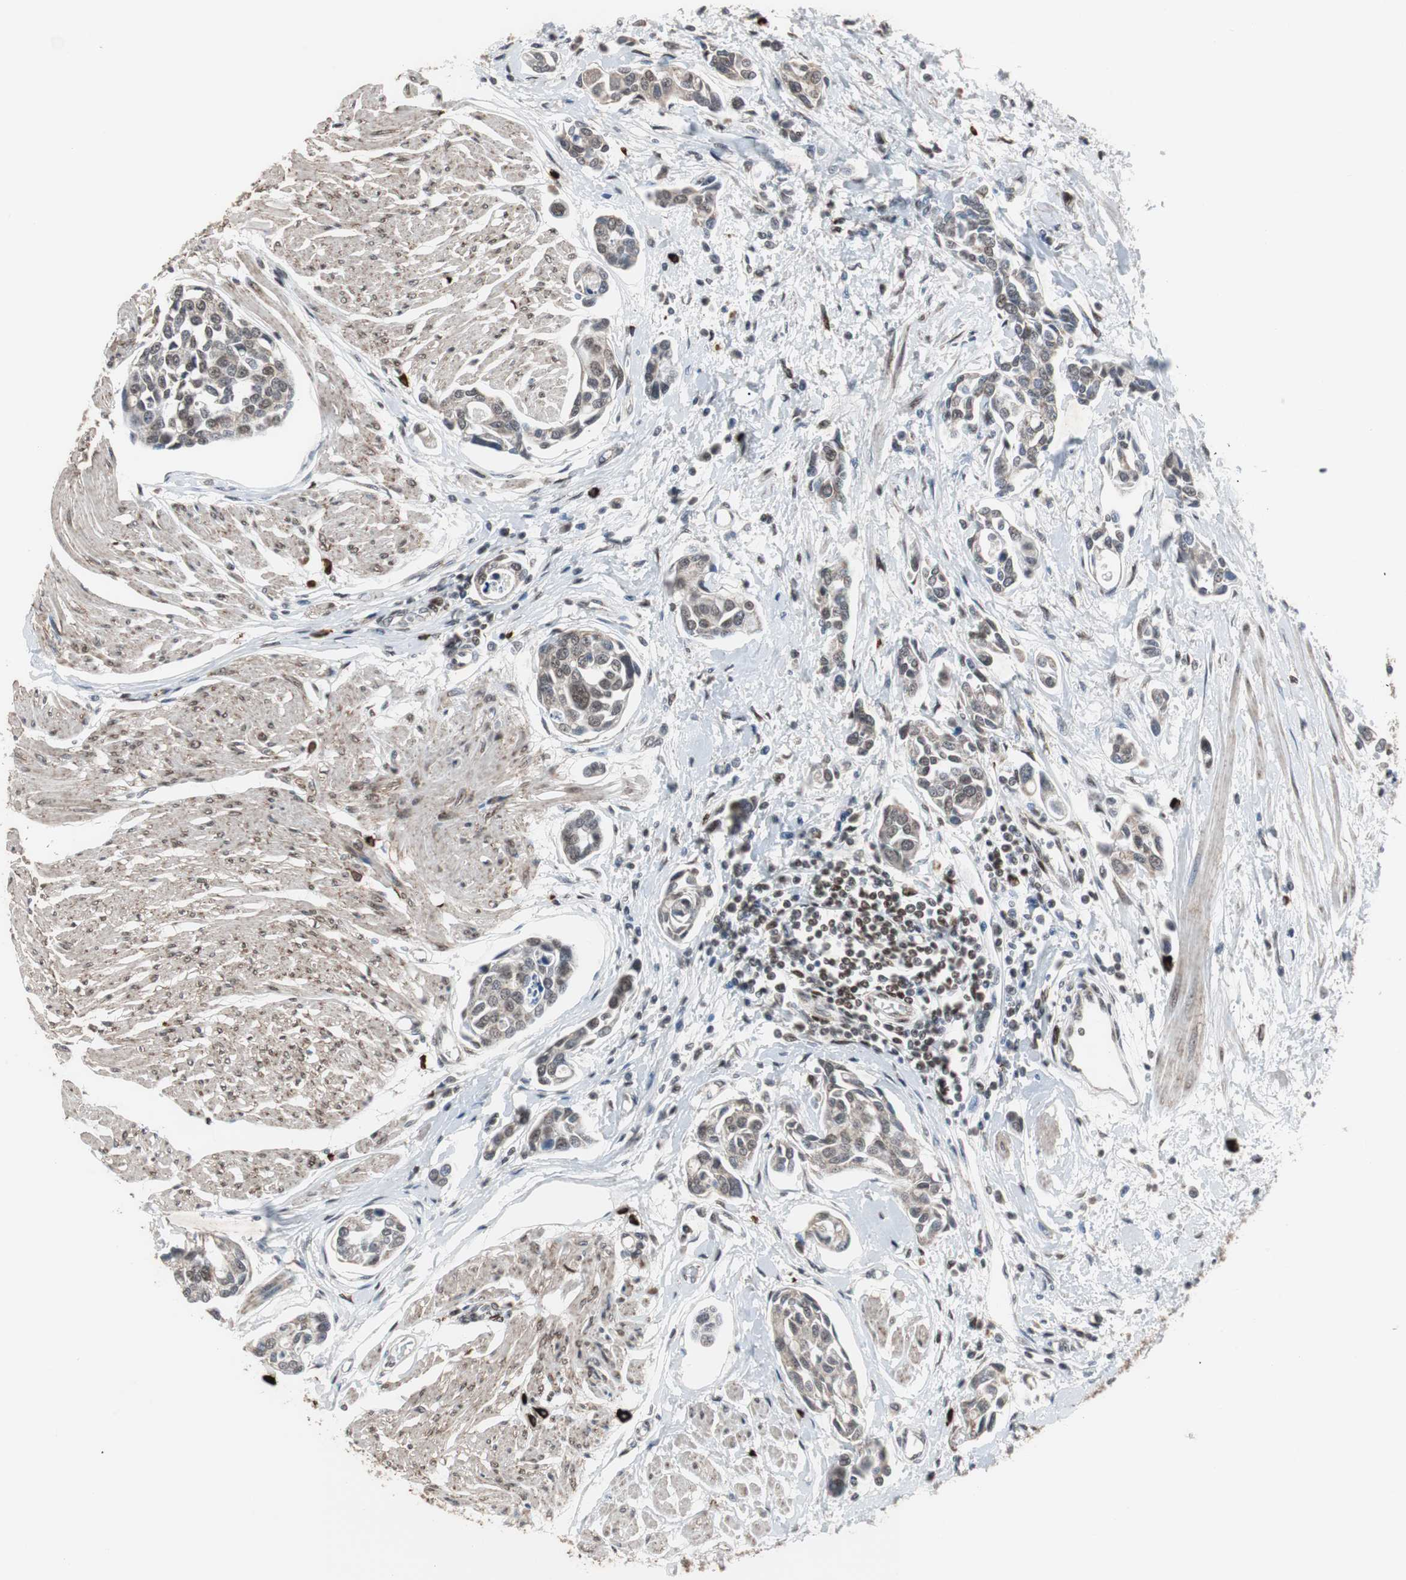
{"staining": {"intensity": "moderate", "quantity": "25%-75%", "location": "nuclear"}, "tissue": "urothelial cancer", "cell_type": "Tumor cells", "image_type": "cancer", "snomed": [{"axis": "morphology", "description": "Urothelial carcinoma, High grade"}, {"axis": "topography", "description": "Urinary bladder"}], "caption": "Protein expression analysis of human urothelial cancer reveals moderate nuclear positivity in about 25%-75% of tumor cells.", "gene": "ZHX2", "patient": {"sex": "male", "age": 78}}